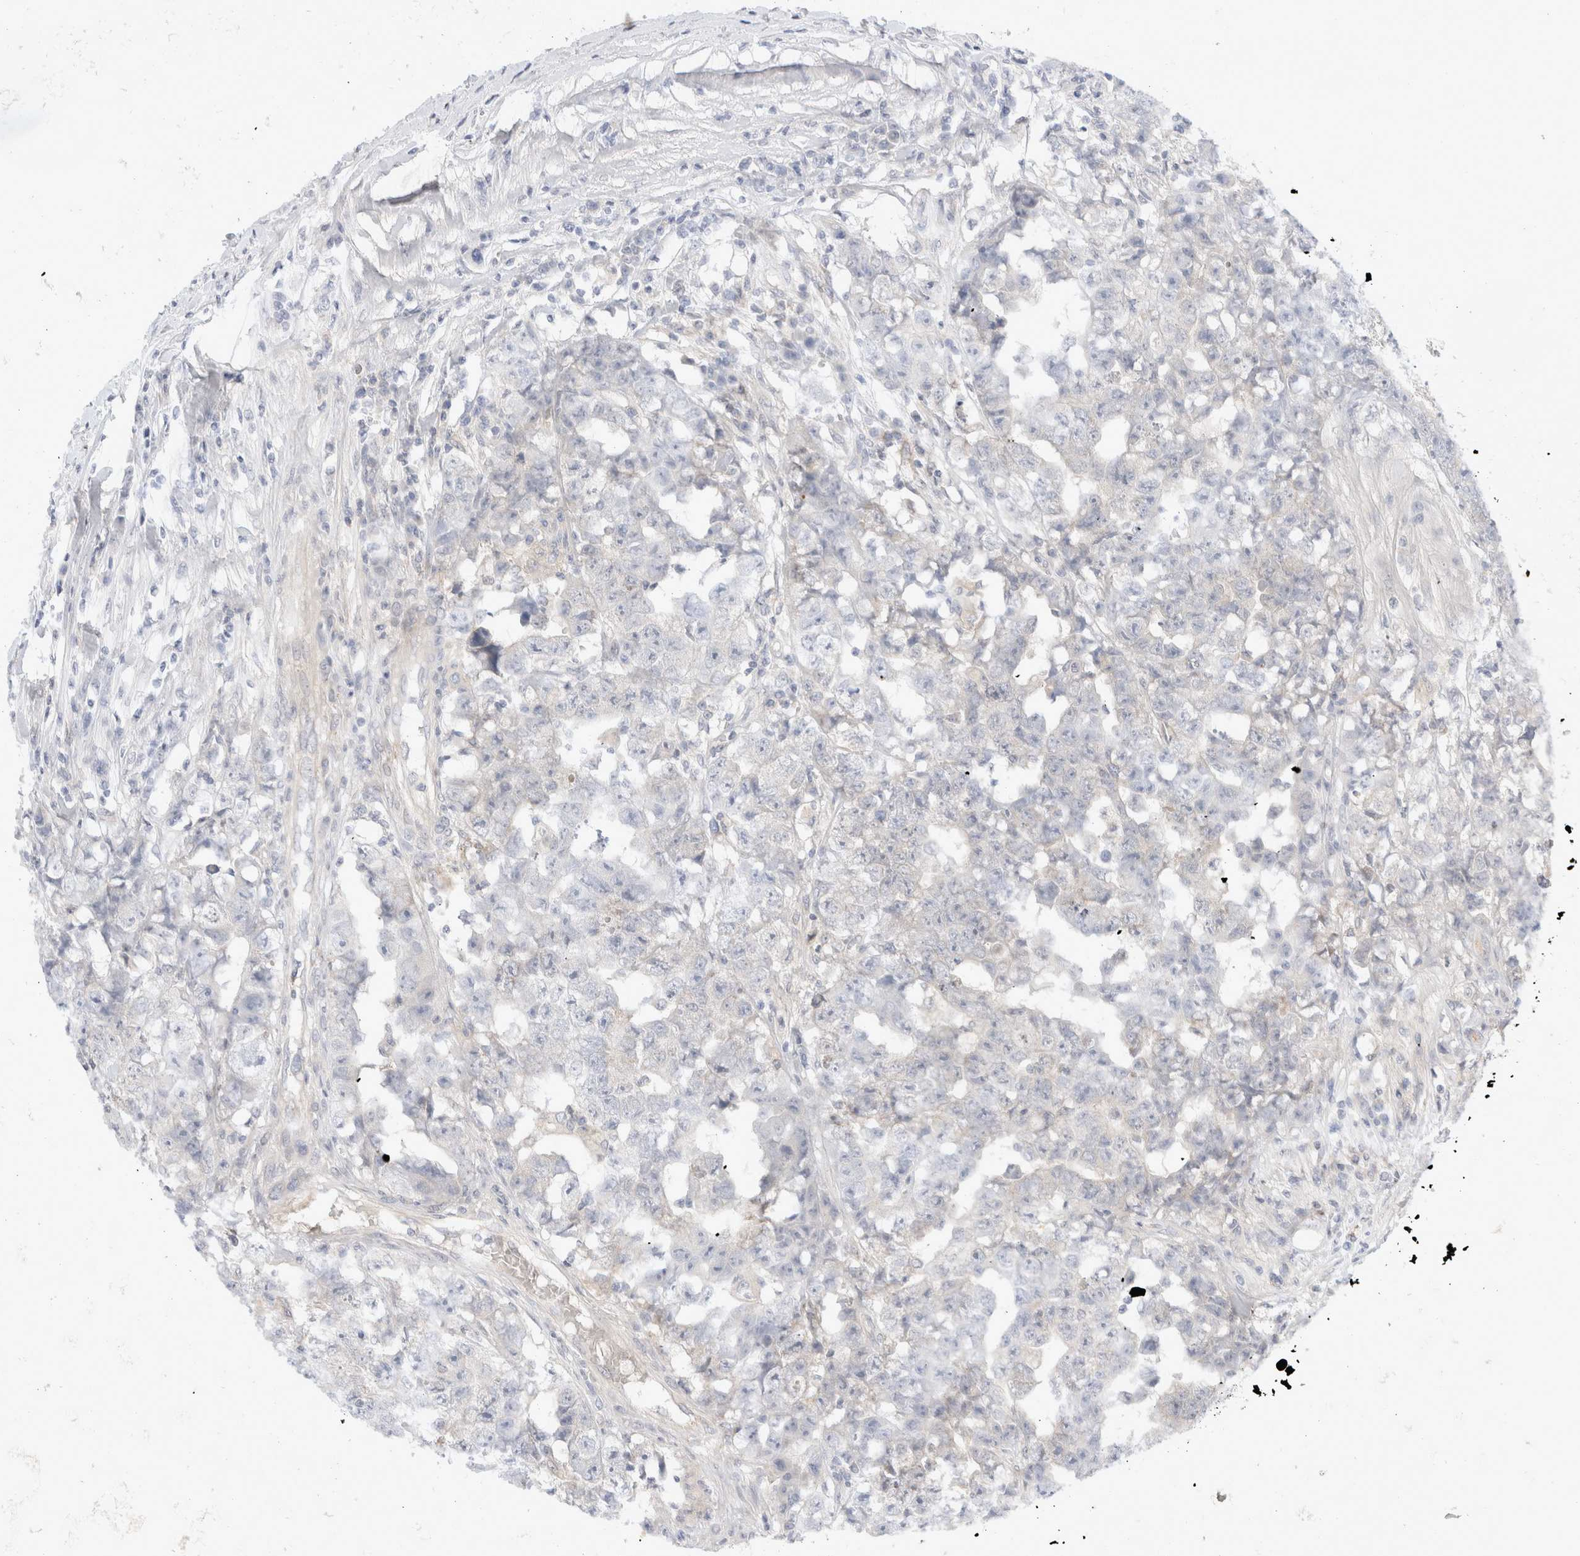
{"staining": {"intensity": "negative", "quantity": "none", "location": "none"}, "tissue": "testis cancer", "cell_type": "Tumor cells", "image_type": "cancer", "snomed": [{"axis": "morphology", "description": "Carcinoma, Embryonal, NOS"}, {"axis": "topography", "description": "Testis"}], "caption": "This micrograph is of testis embryonal carcinoma stained with IHC to label a protein in brown with the nuclei are counter-stained blue. There is no positivity in tumor cells.", "gene": "TOM1L2", "patient": {"sex": "male", "age": 25}}